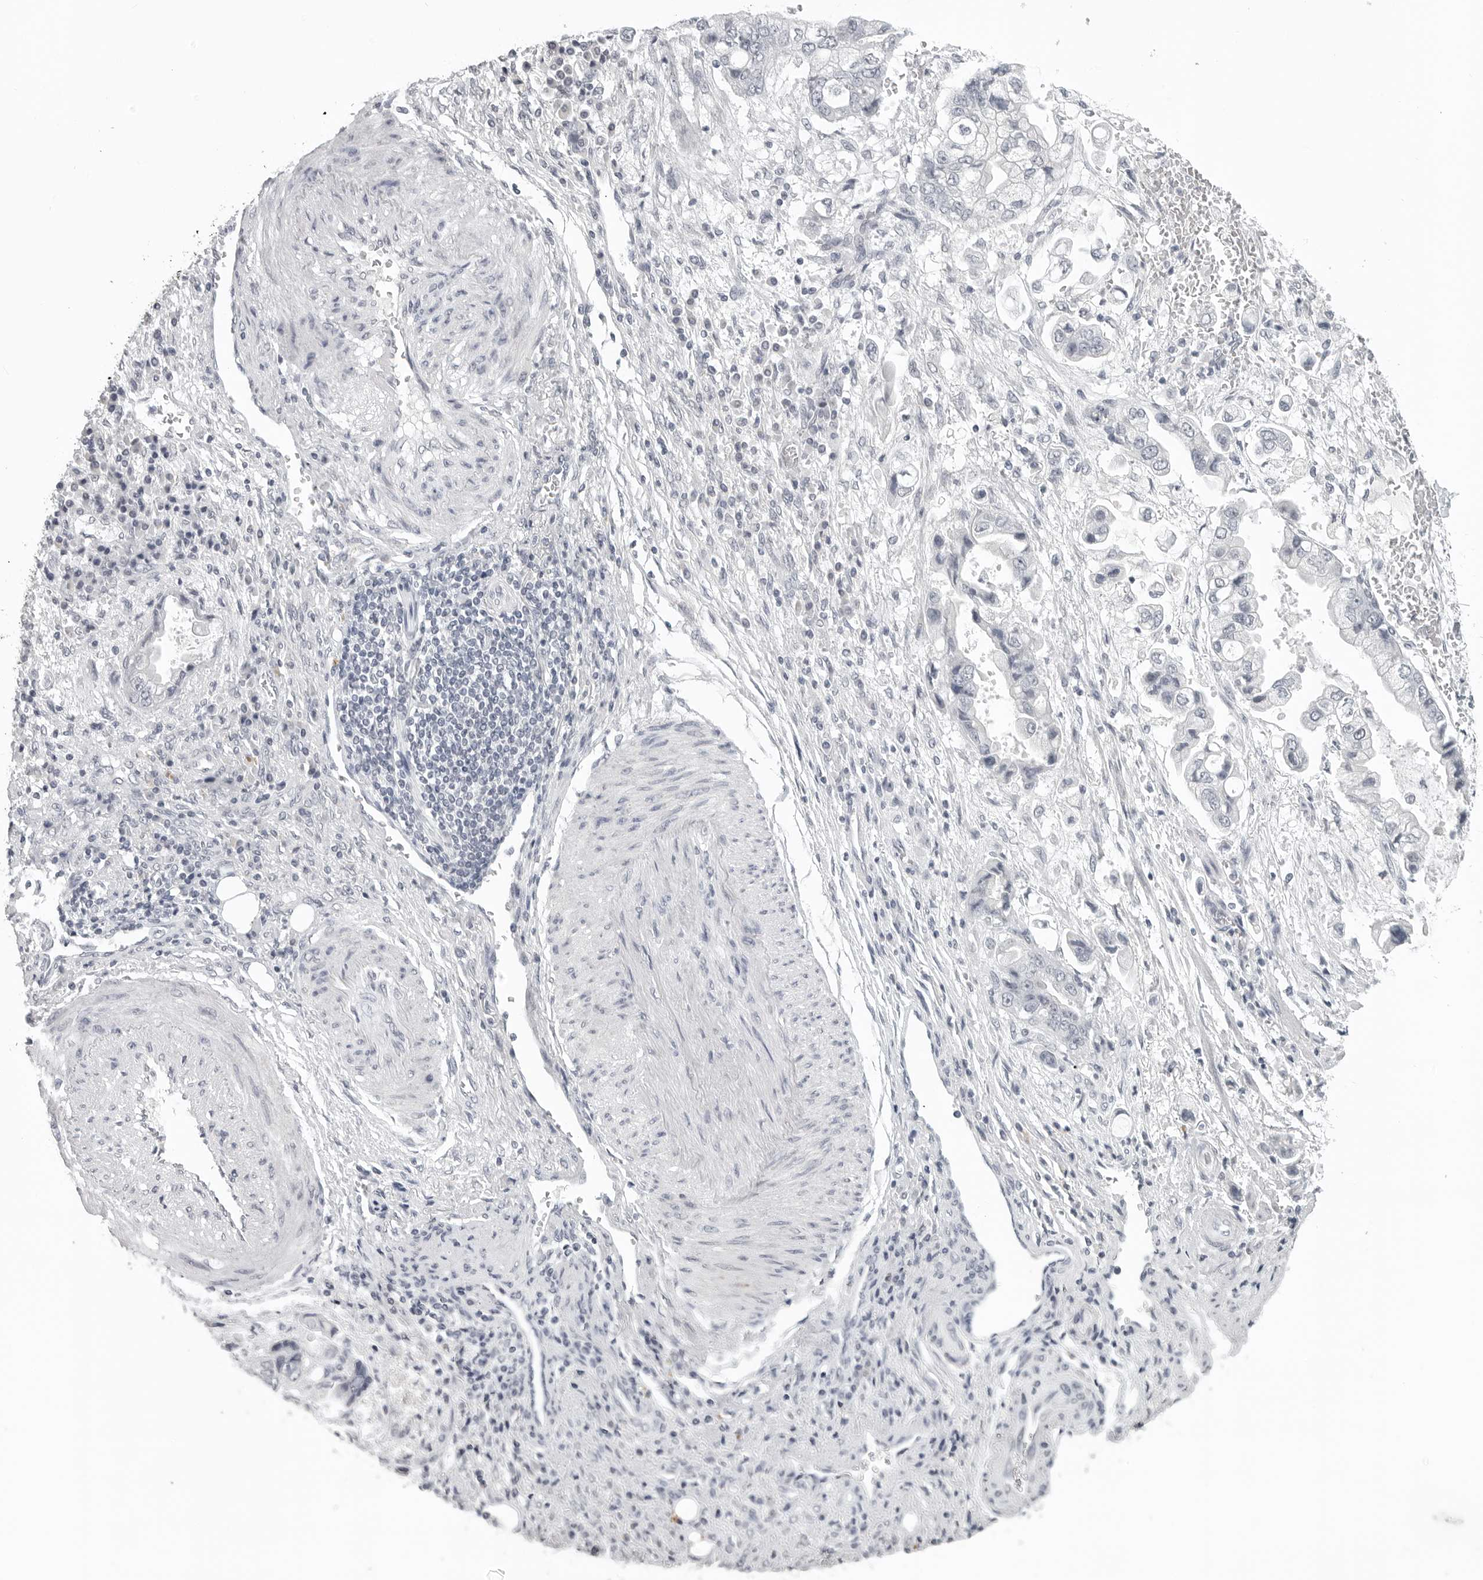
{"staining": {"intensity": "negative", "quantity": "none", "location": "none"}, "tissue": "stomach cancer", "cell_type": "Tumor cells", "image_type": "cancer", "snomed": [{"axis": "morphology", "description": "Adenocarcinoma, NOS"}, {"axis": "topography", "description": "Stomach"}], "caption": "The micrograph reveals no significant staining in tumor cells of stomach adenocarcinoma.", "gene": "BPIFA1", "patient": {"sex": "male", "age": 62}}